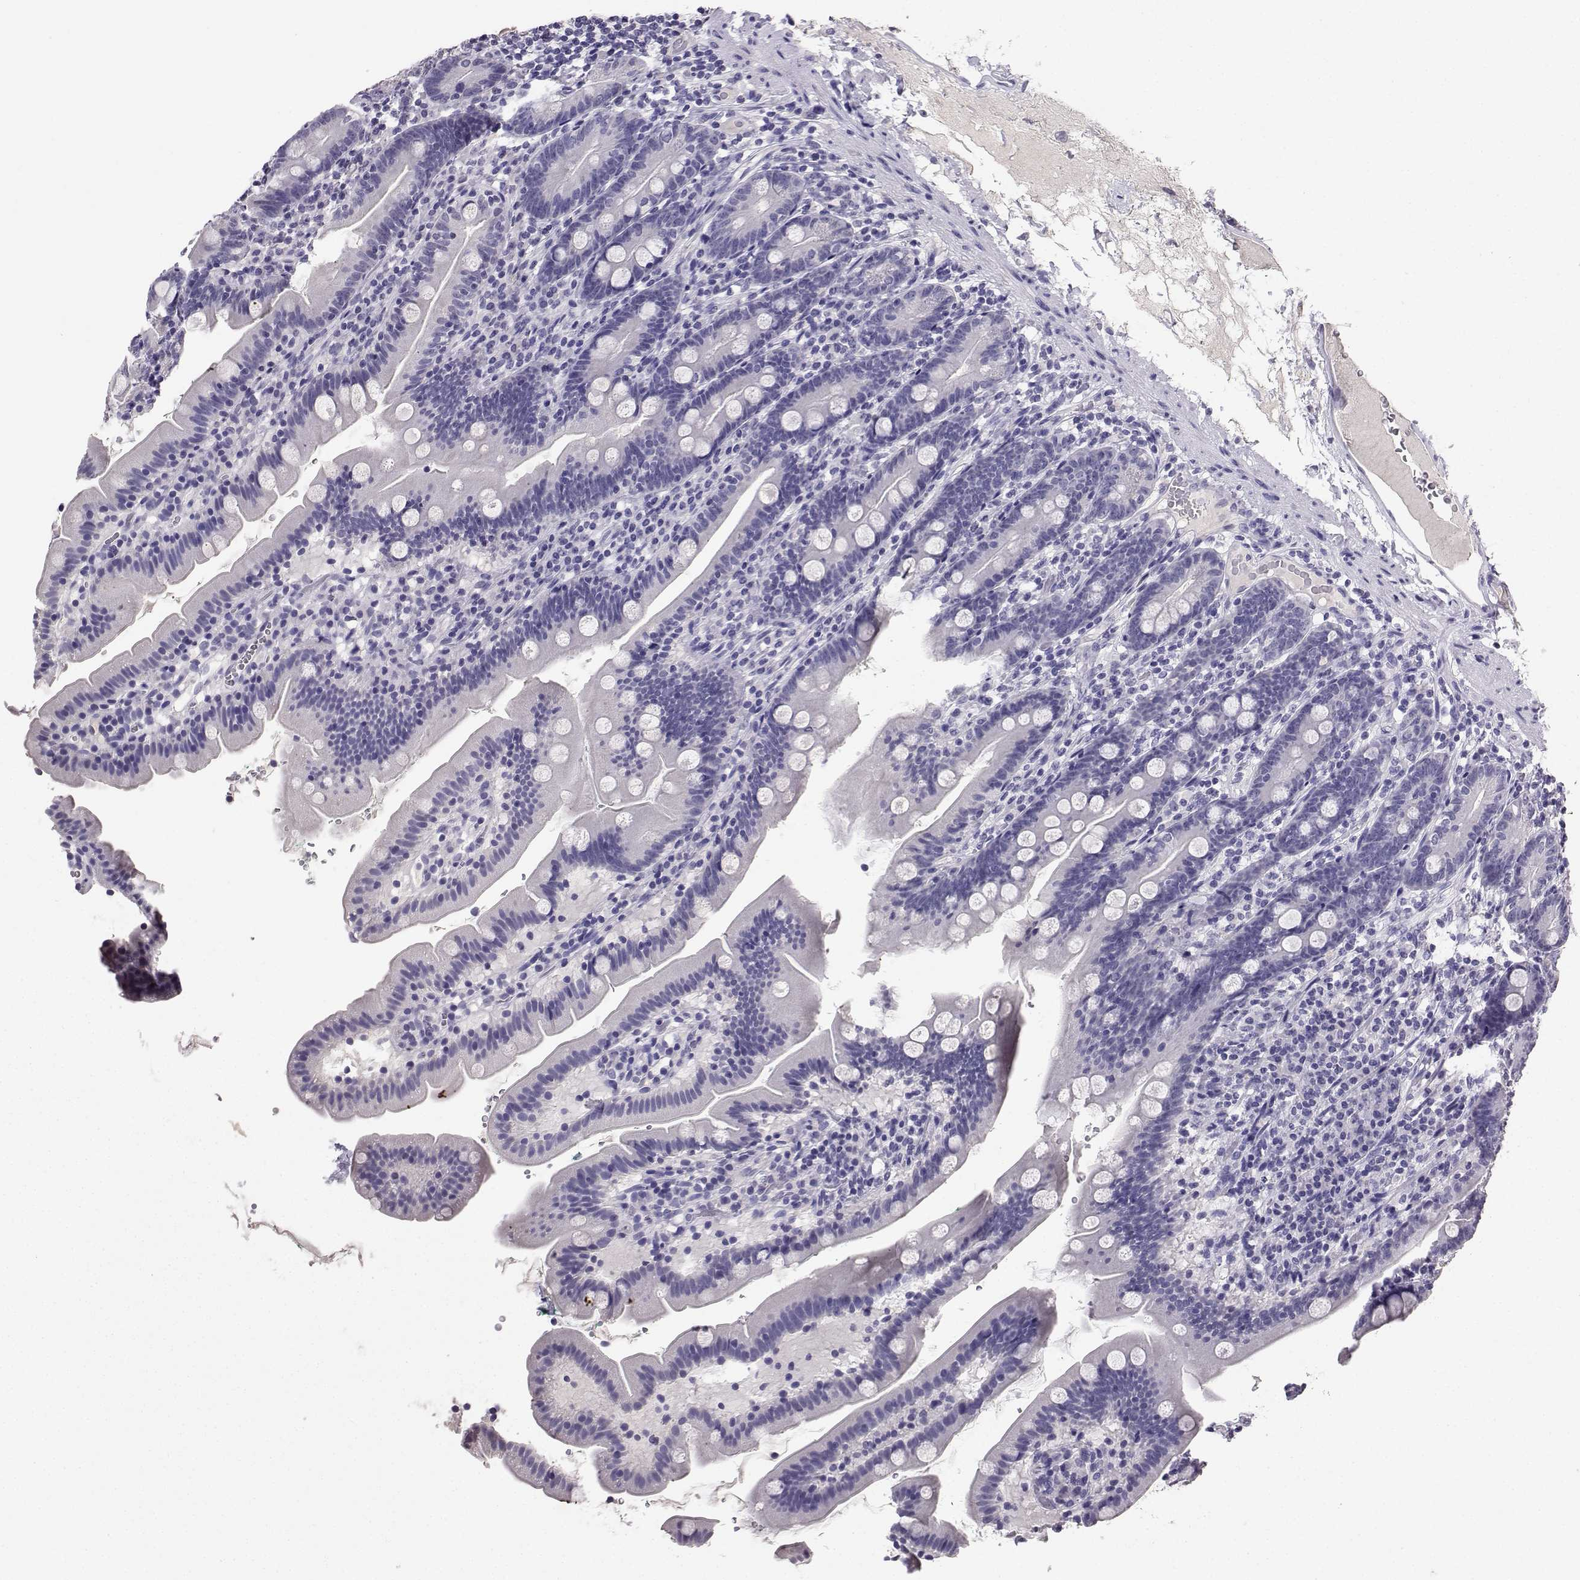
{"staining": {"intensity": "negative", "quantity": "none", "location": "none"}, "tissue": "duodenum", "cell_type": "Glandular cells", "image_type": "normal", "snomed": [{"axis": "morphology", "description": "Normal tissue, NOS"}, {"axis": "topography", "description": "Duodenum"}], "caption": "This photomicrograph is of normal duodenum stained with immunohistochemistry to label a protein in brown with the nuclei are counter-stained blue. There is no expression in glandular cells.", "gene": "SPAG11A", "patient": {"sex": "female", "age": 67}}